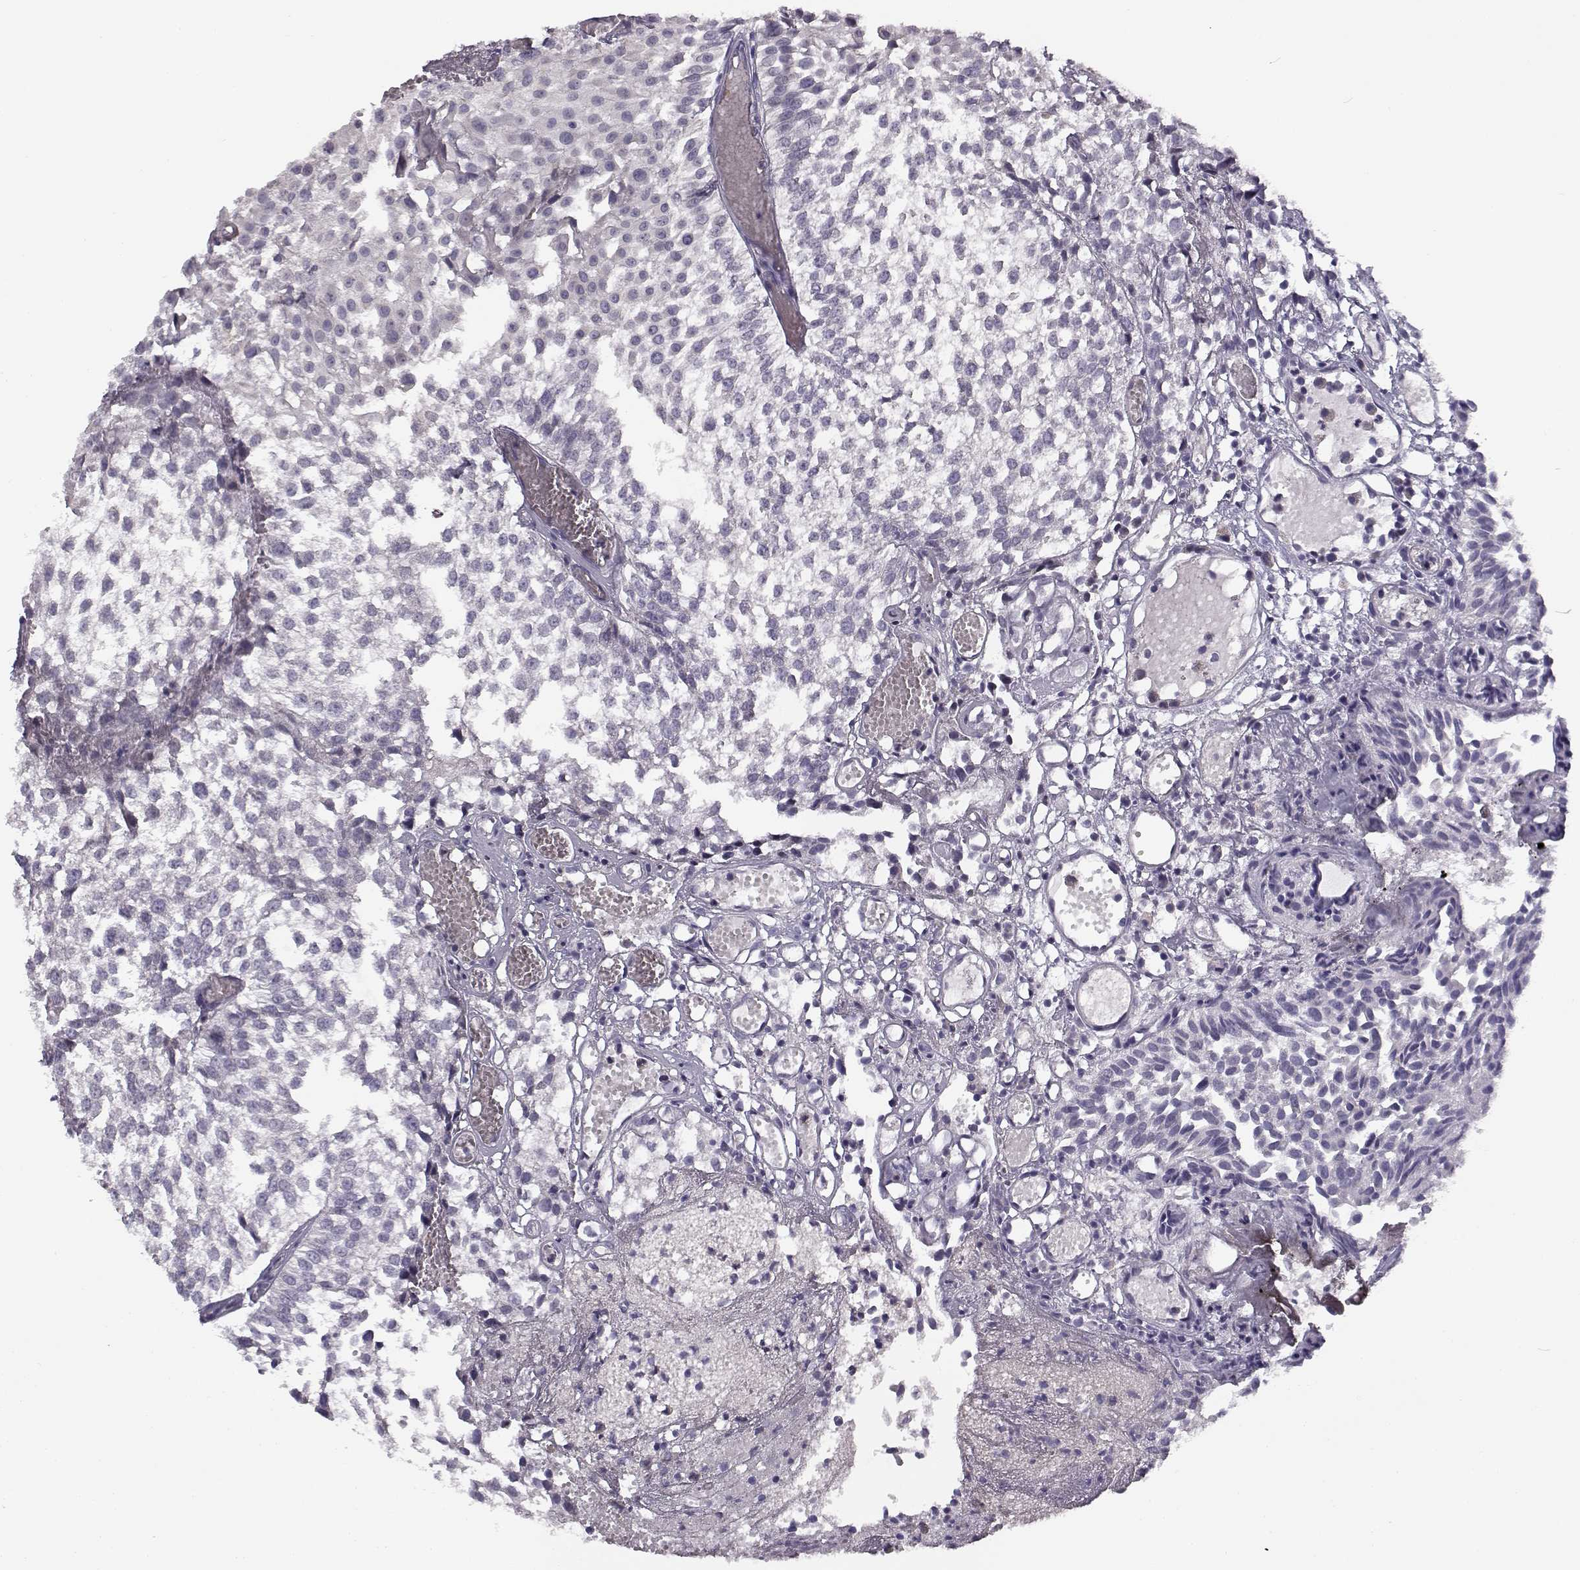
{"staining": {"intensity": "negative", "quantity": "none", "location": "none"}, "tissue": "urothelial cancer", "cell_type": "Tumor cells", "image_type": "cancer", "snomed": [{"axis": "morphology", "description": "Urothelial carcinoma, Low grade"}, {"axis": "topography", "description": "Urinary bladder"}], "caption": "Immunohistochemistry histopathology image of human urothelial cancer stained for a protein (brown), which demonstrates no positivity in tumor cells. (Brightfield microscopy of DAB IHC at high magnification).", "gene": "TMEM145", "patient": {"sex": "male", "age": 79}}